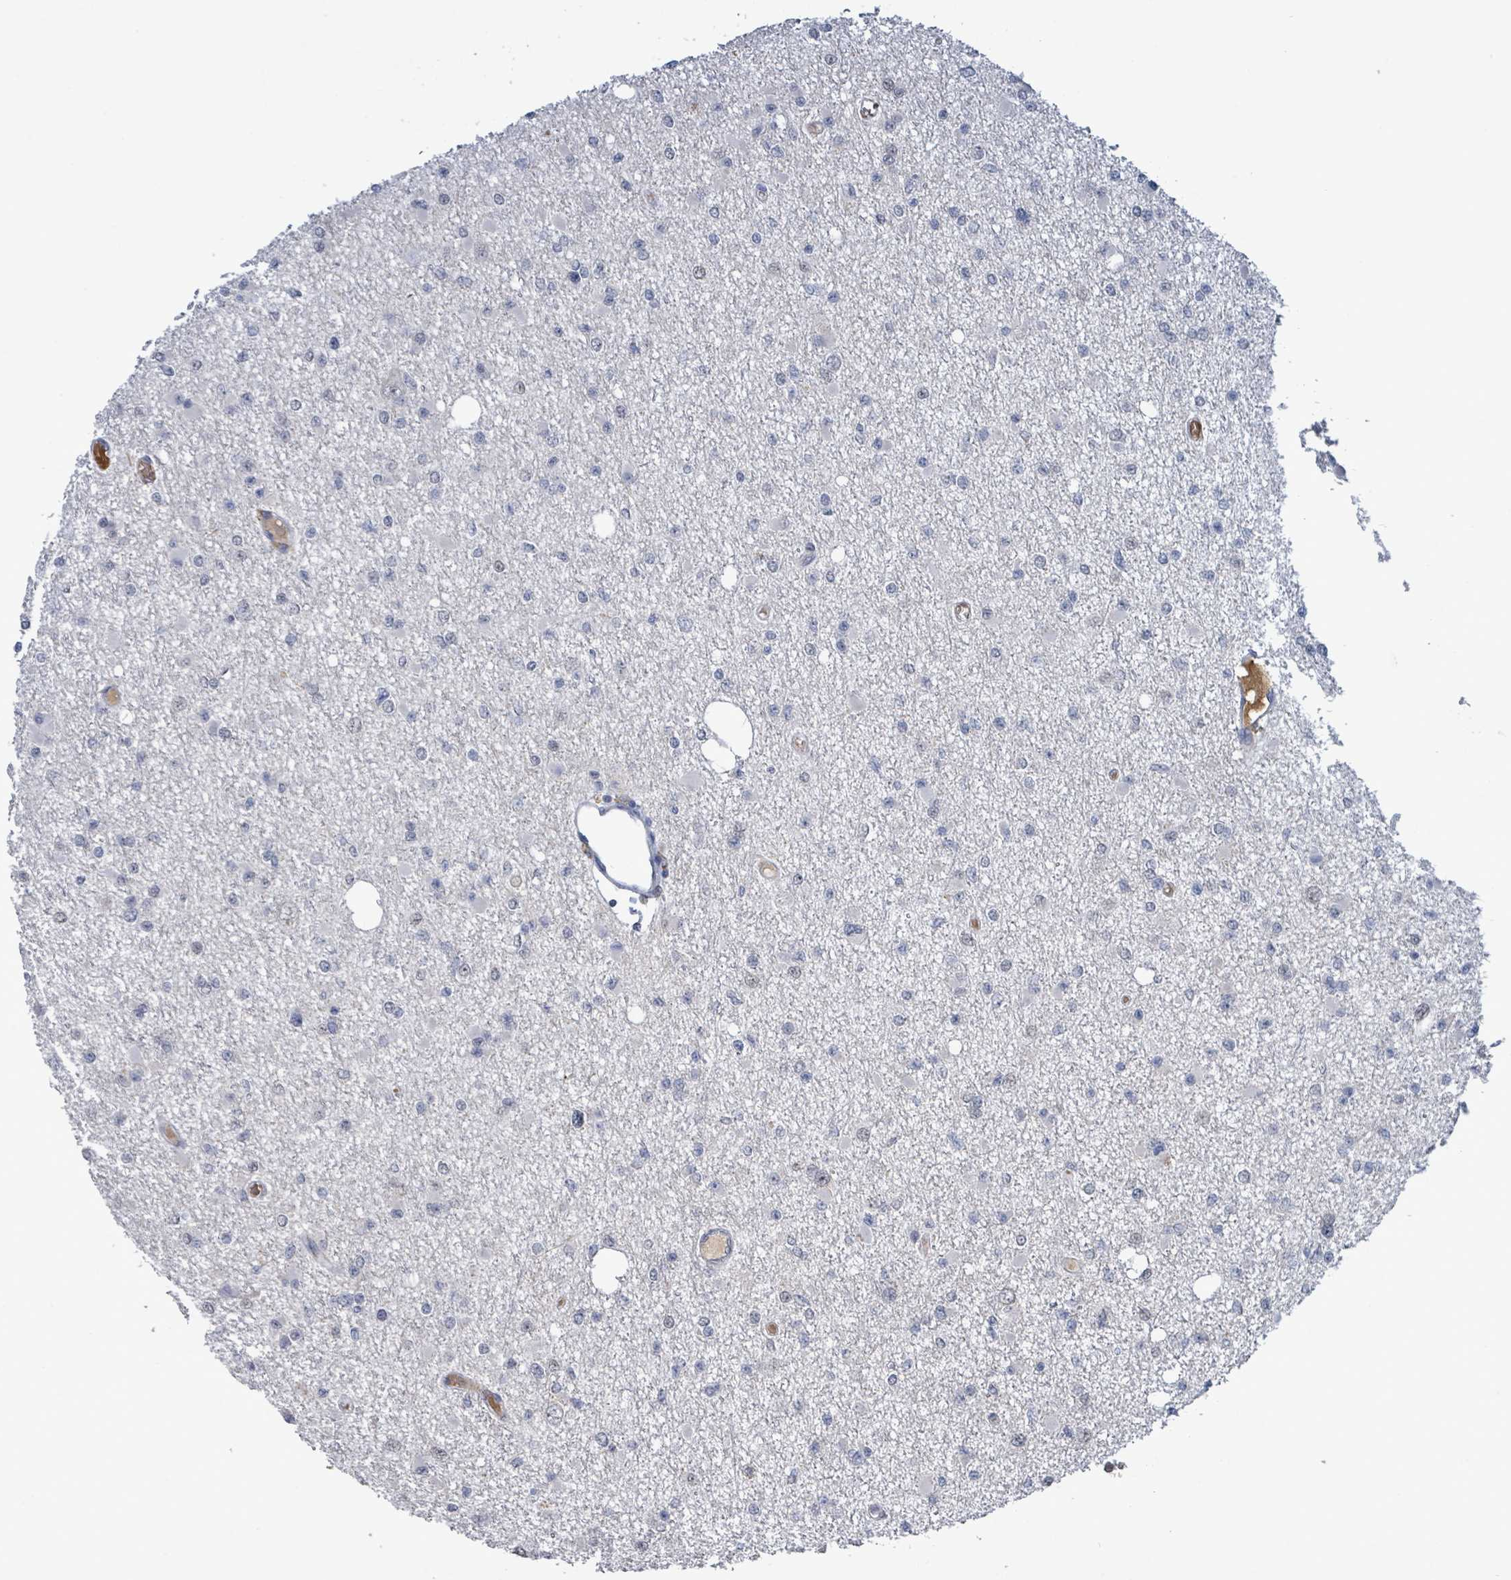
{"staining": {"intensity": "negative", "quantity": "none", "location": "none"}, "tissue": "glioma", "cell_type": "Tumor cells", "image_type": "cancer", "snomed": [{"axis": "morphology", "description": "Glioma, malignant, Low grade"}, {"axis": "topography", "description": "Brain"}], "caption": "The image reveals no significant expression in tumor cells of glioma.", "gene": "SEBOX", "patient": {"sex": "female", "age": 22}}